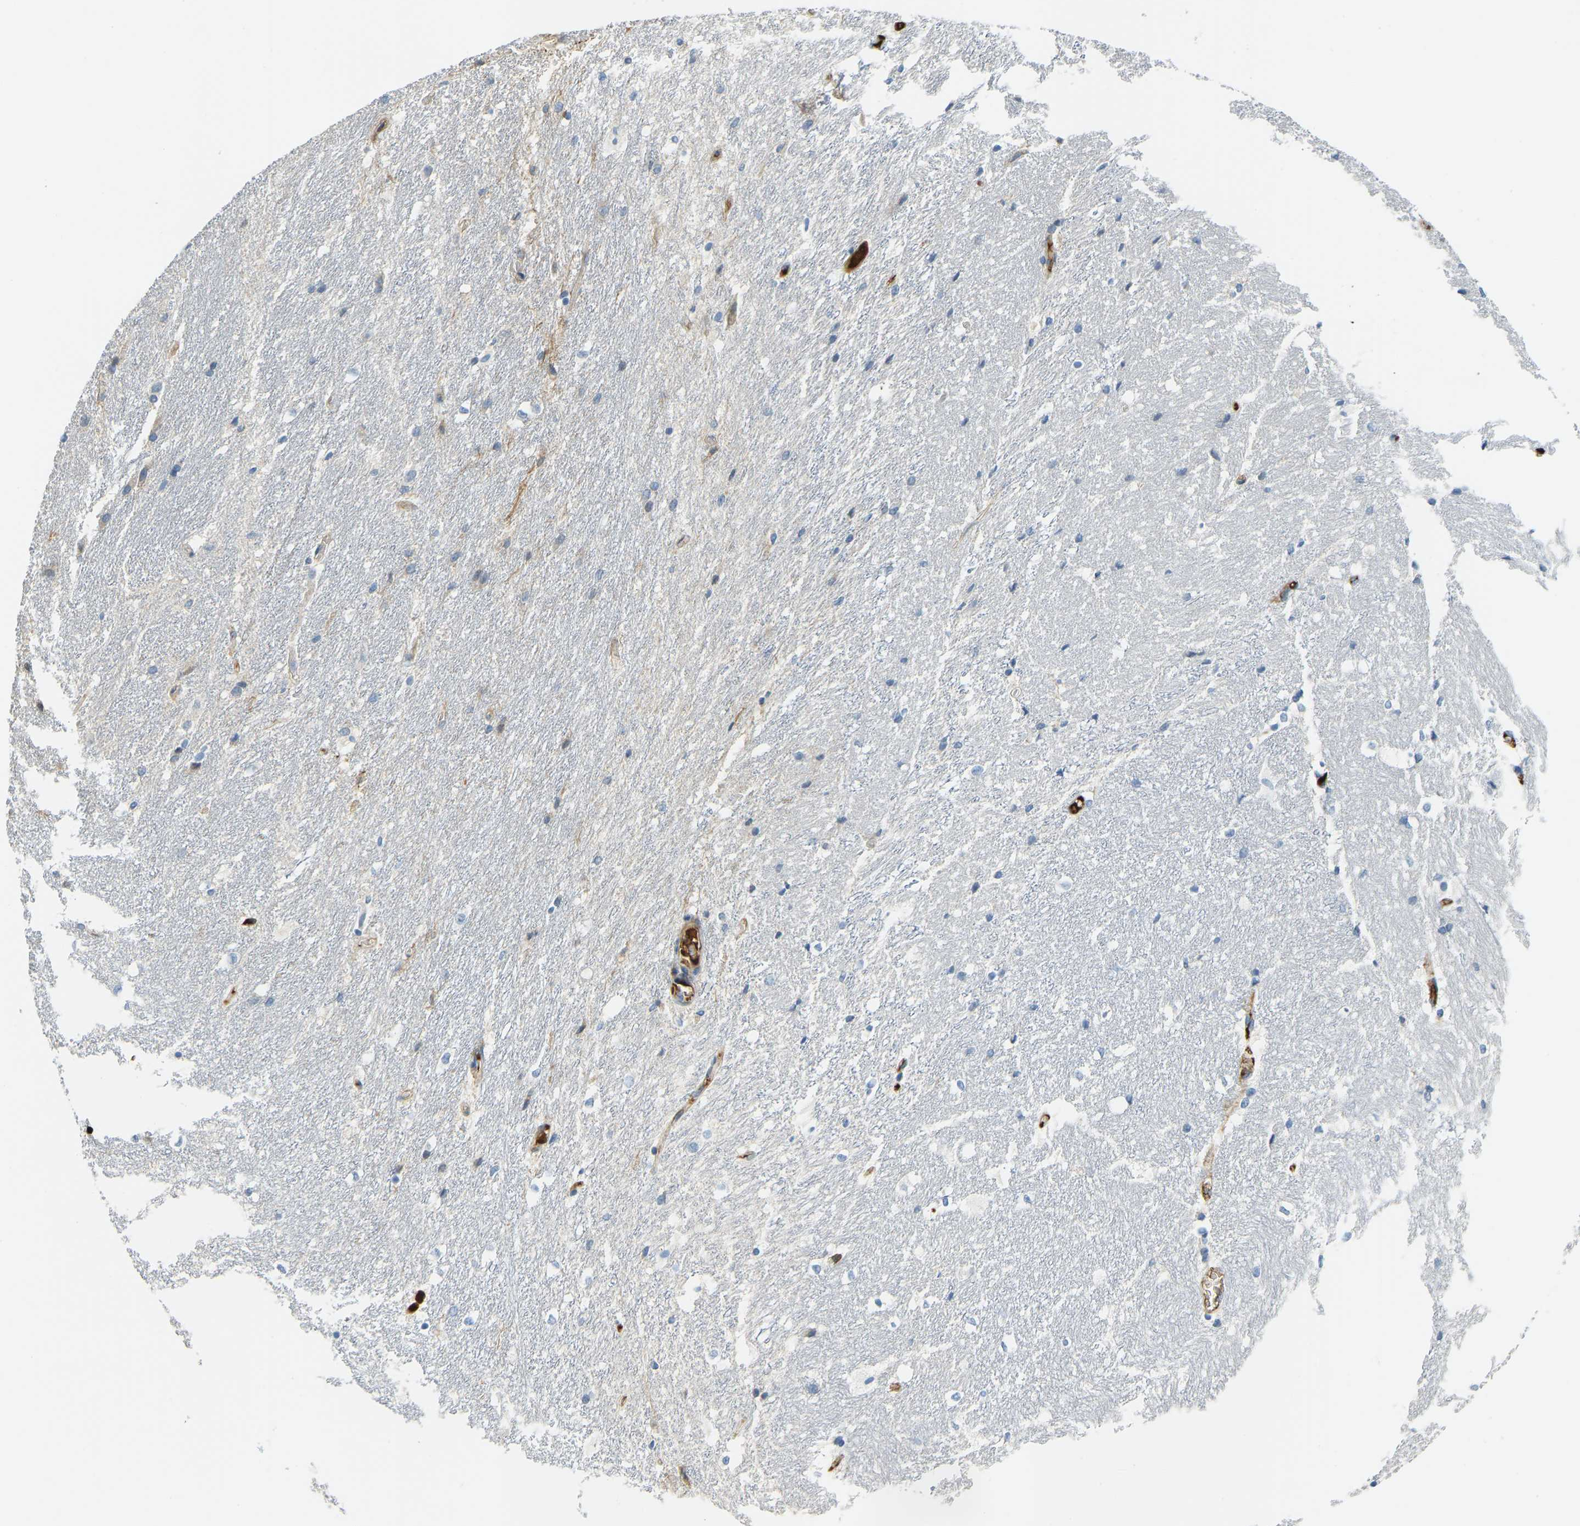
{"staining": {"intensity": "negative", "quantity": "none", "location": "none"}, "tissue": "hippocampus", "cell_type": "Glial cells", "image_type": "normal", "snomed": [{"axis": "morphology", "description": "Normal tissue, NOS"}, {"axis": "topography", "description": "Hippocampus"}], "caption": "The image demonstrates no significant positivity in glial cells of hippocampus.", "gene": "THBS4", "patient": {"sex": "female", "age": 19}}